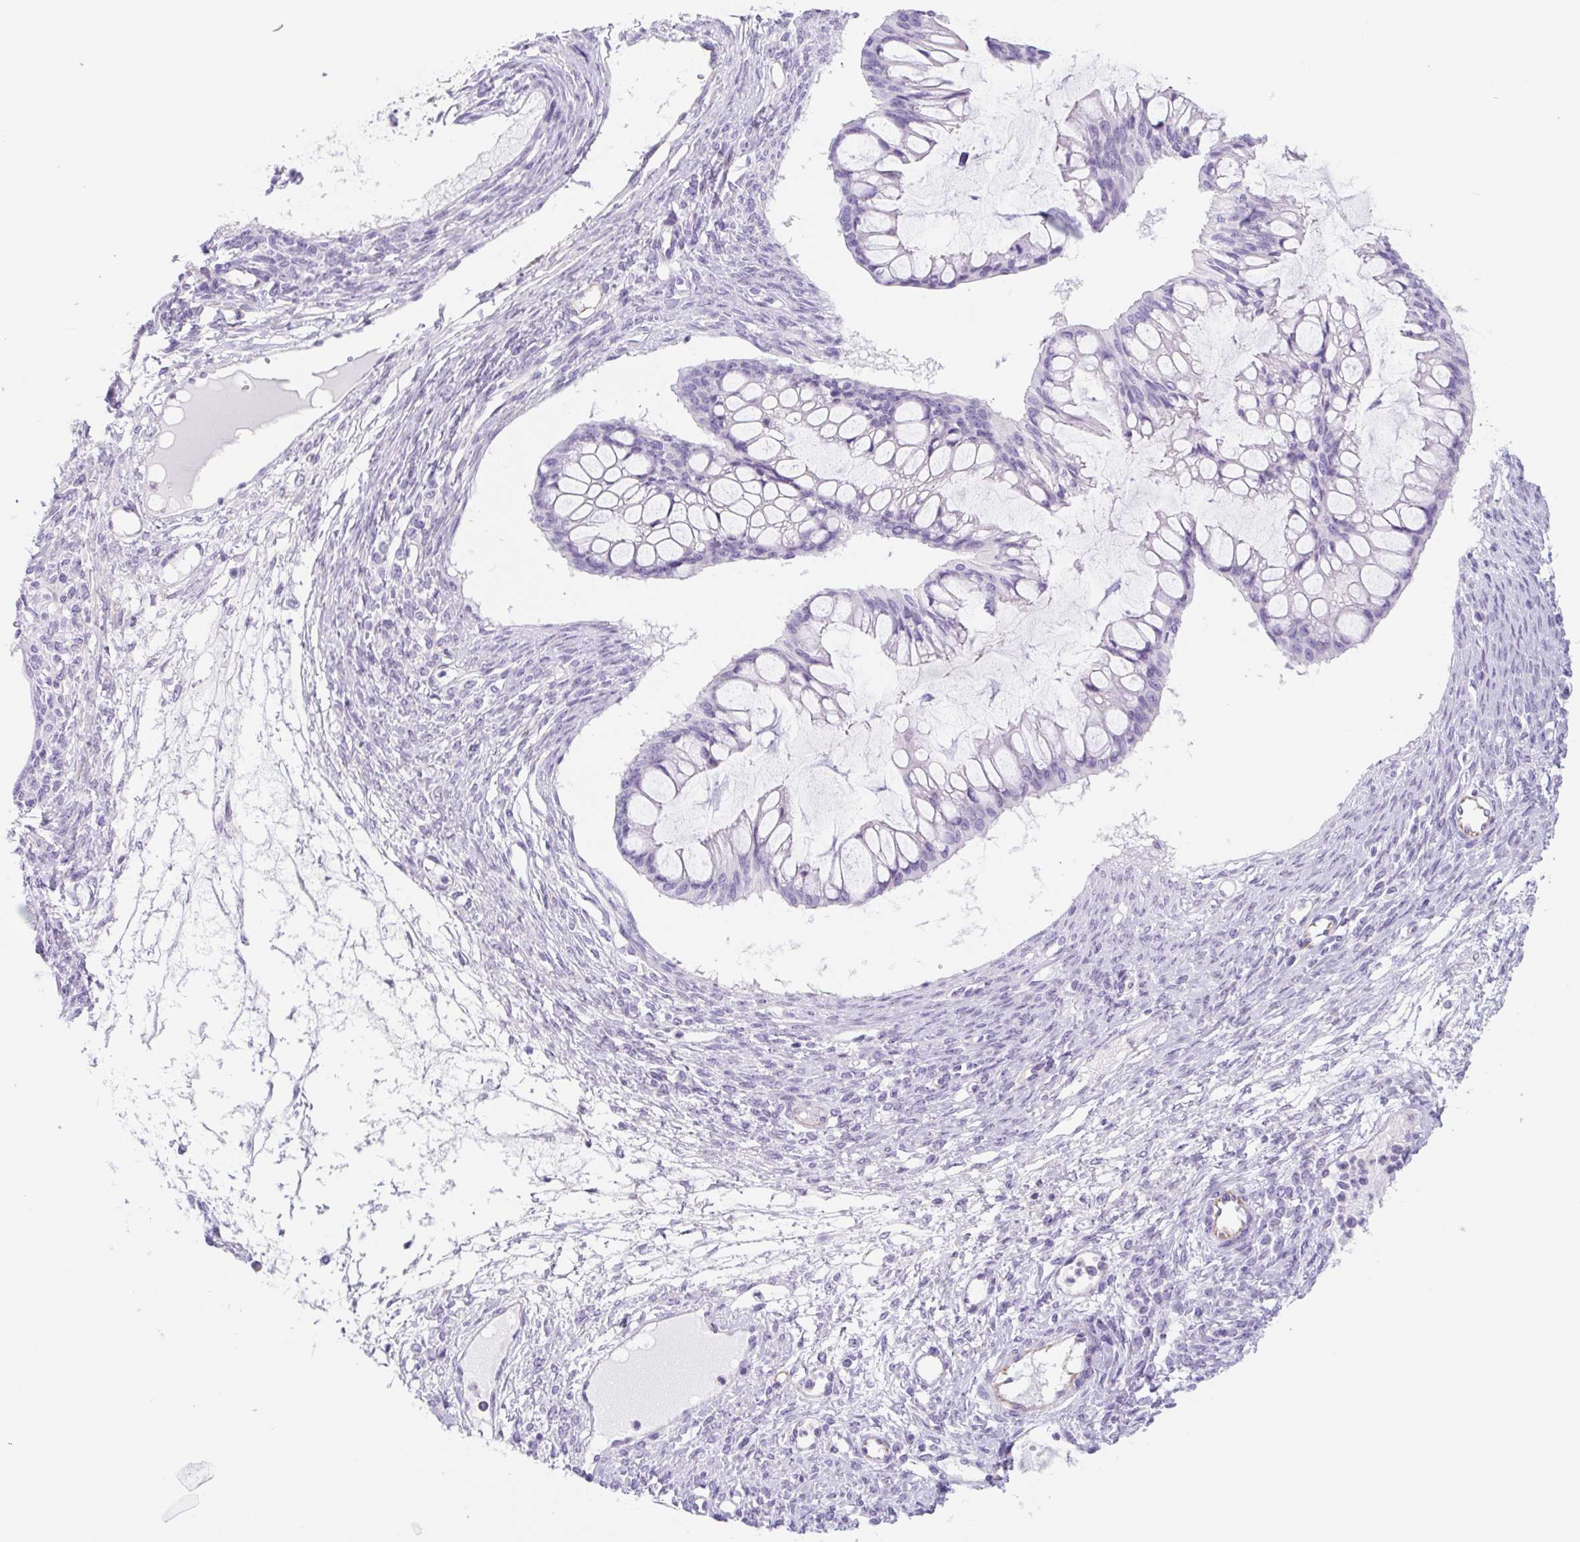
{"staining": {"intensity": "negative", "quantity": "none", "location": "none"}, "tissue": "ovarian cancer", "cell_type": "Tumor cells", "image_type": "cancer", "snomed": [{"axis": "morphology", "description": "Cystadenocarcinoma, mucinous, NOS"}, {"axis": "topography", "description": "Ovary"}], "caption": "Immunohistochemical staining of human mucinous cystadenocarcinoma (ovarian) demonstrates no significant expression in tumor cells.", "gene": "CYP21A2", "patient": {"sex": "female", "age": 73}}